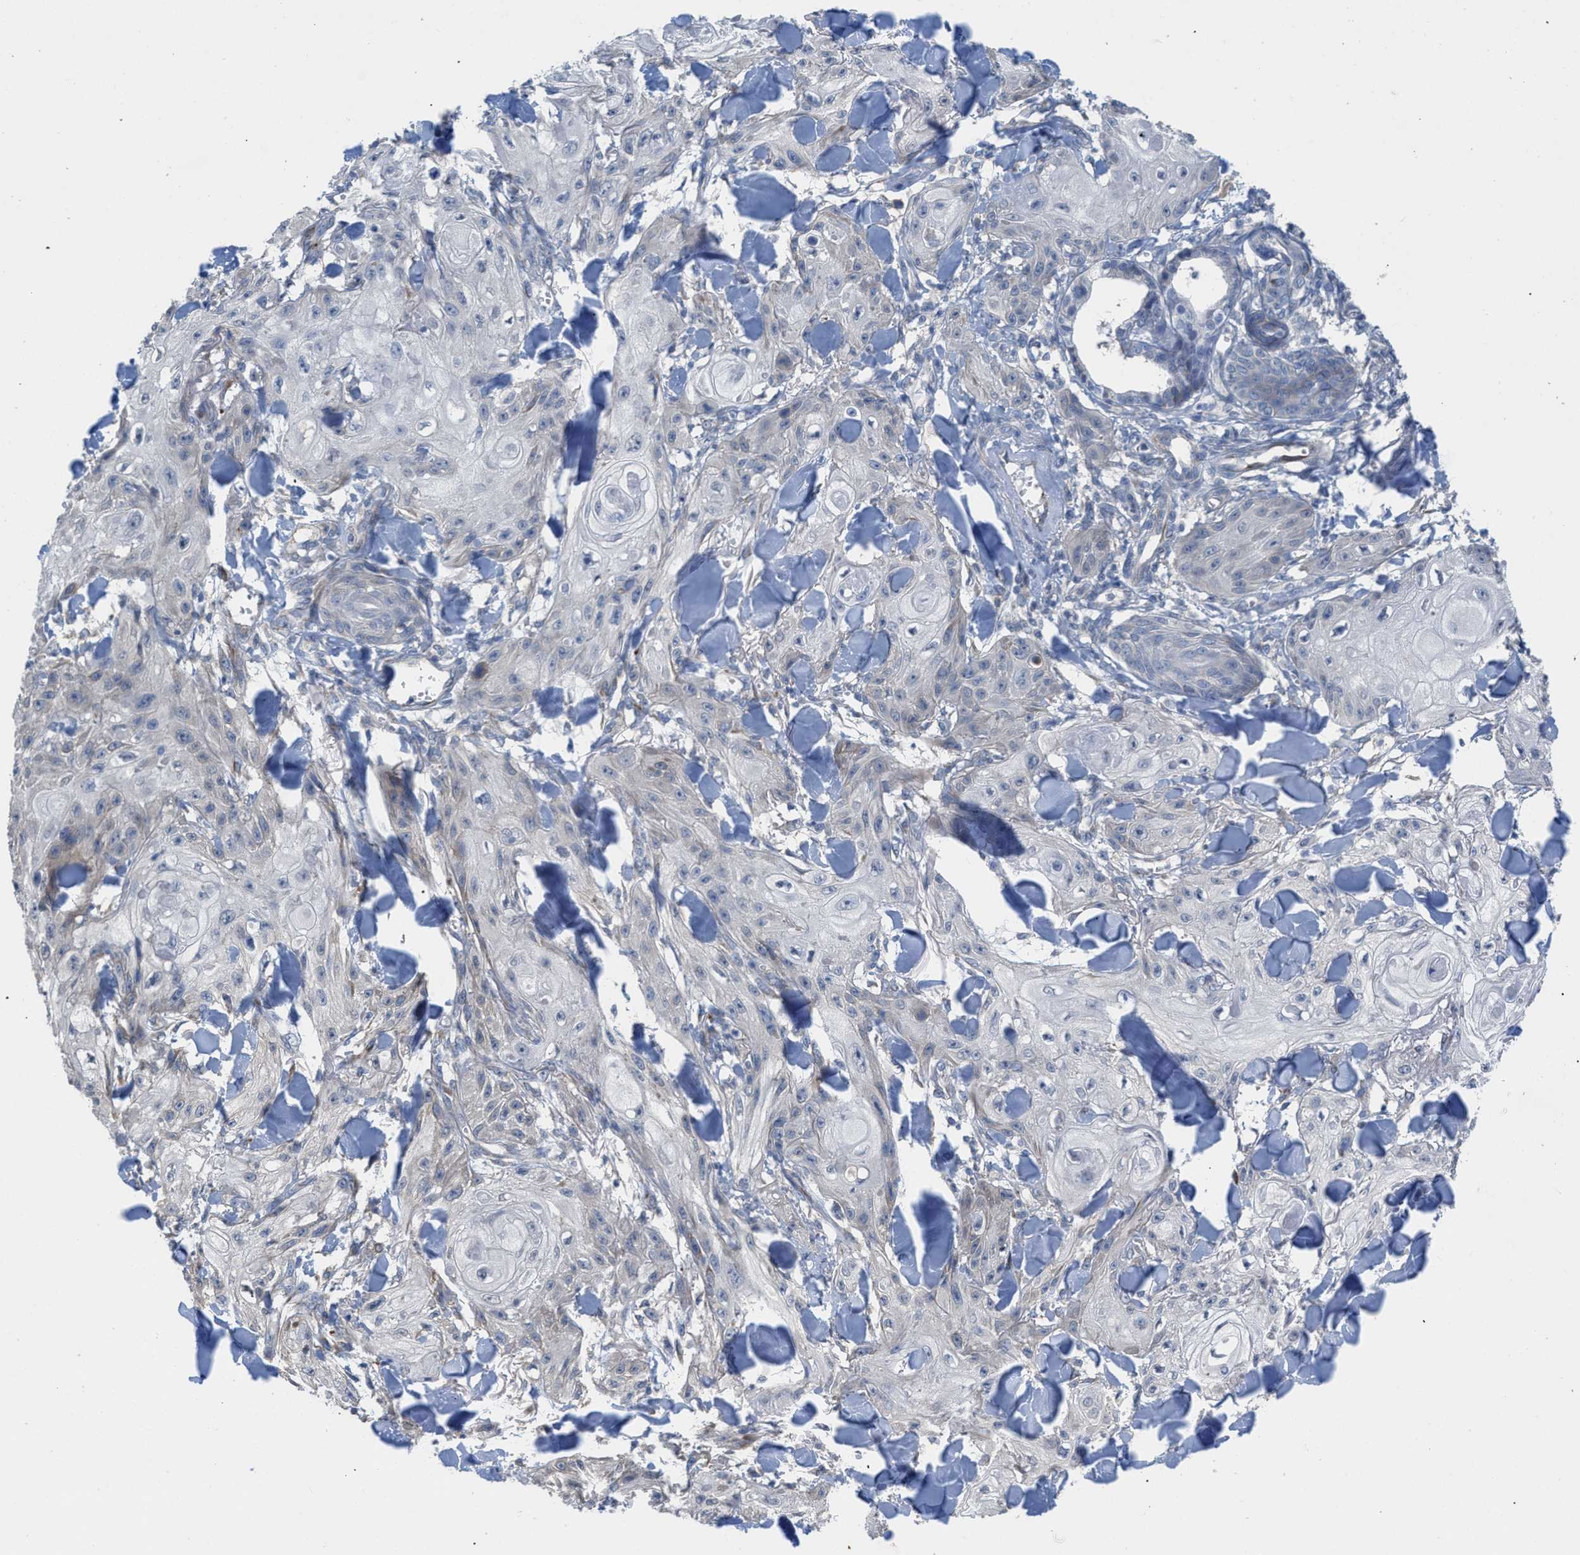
{"staining": {"intensity": "negative", "quantity": "none", "location": "none"}, "tissue": "skin cancer", "cell_type": "Tumor cells", "image_type": "cancer", "snomed": [{"axis": "morphology", "description": "Squamous cell carcinoma, NOS"}, {"axis": "topography", "description": "Skin"}], "caption": "Immunohistochemistry of human squamous cell carcinoma (skin) reveals no expression in tumor cells.", "gene": "TMEM131", "patient": {"sex": "male", "age": 74}}